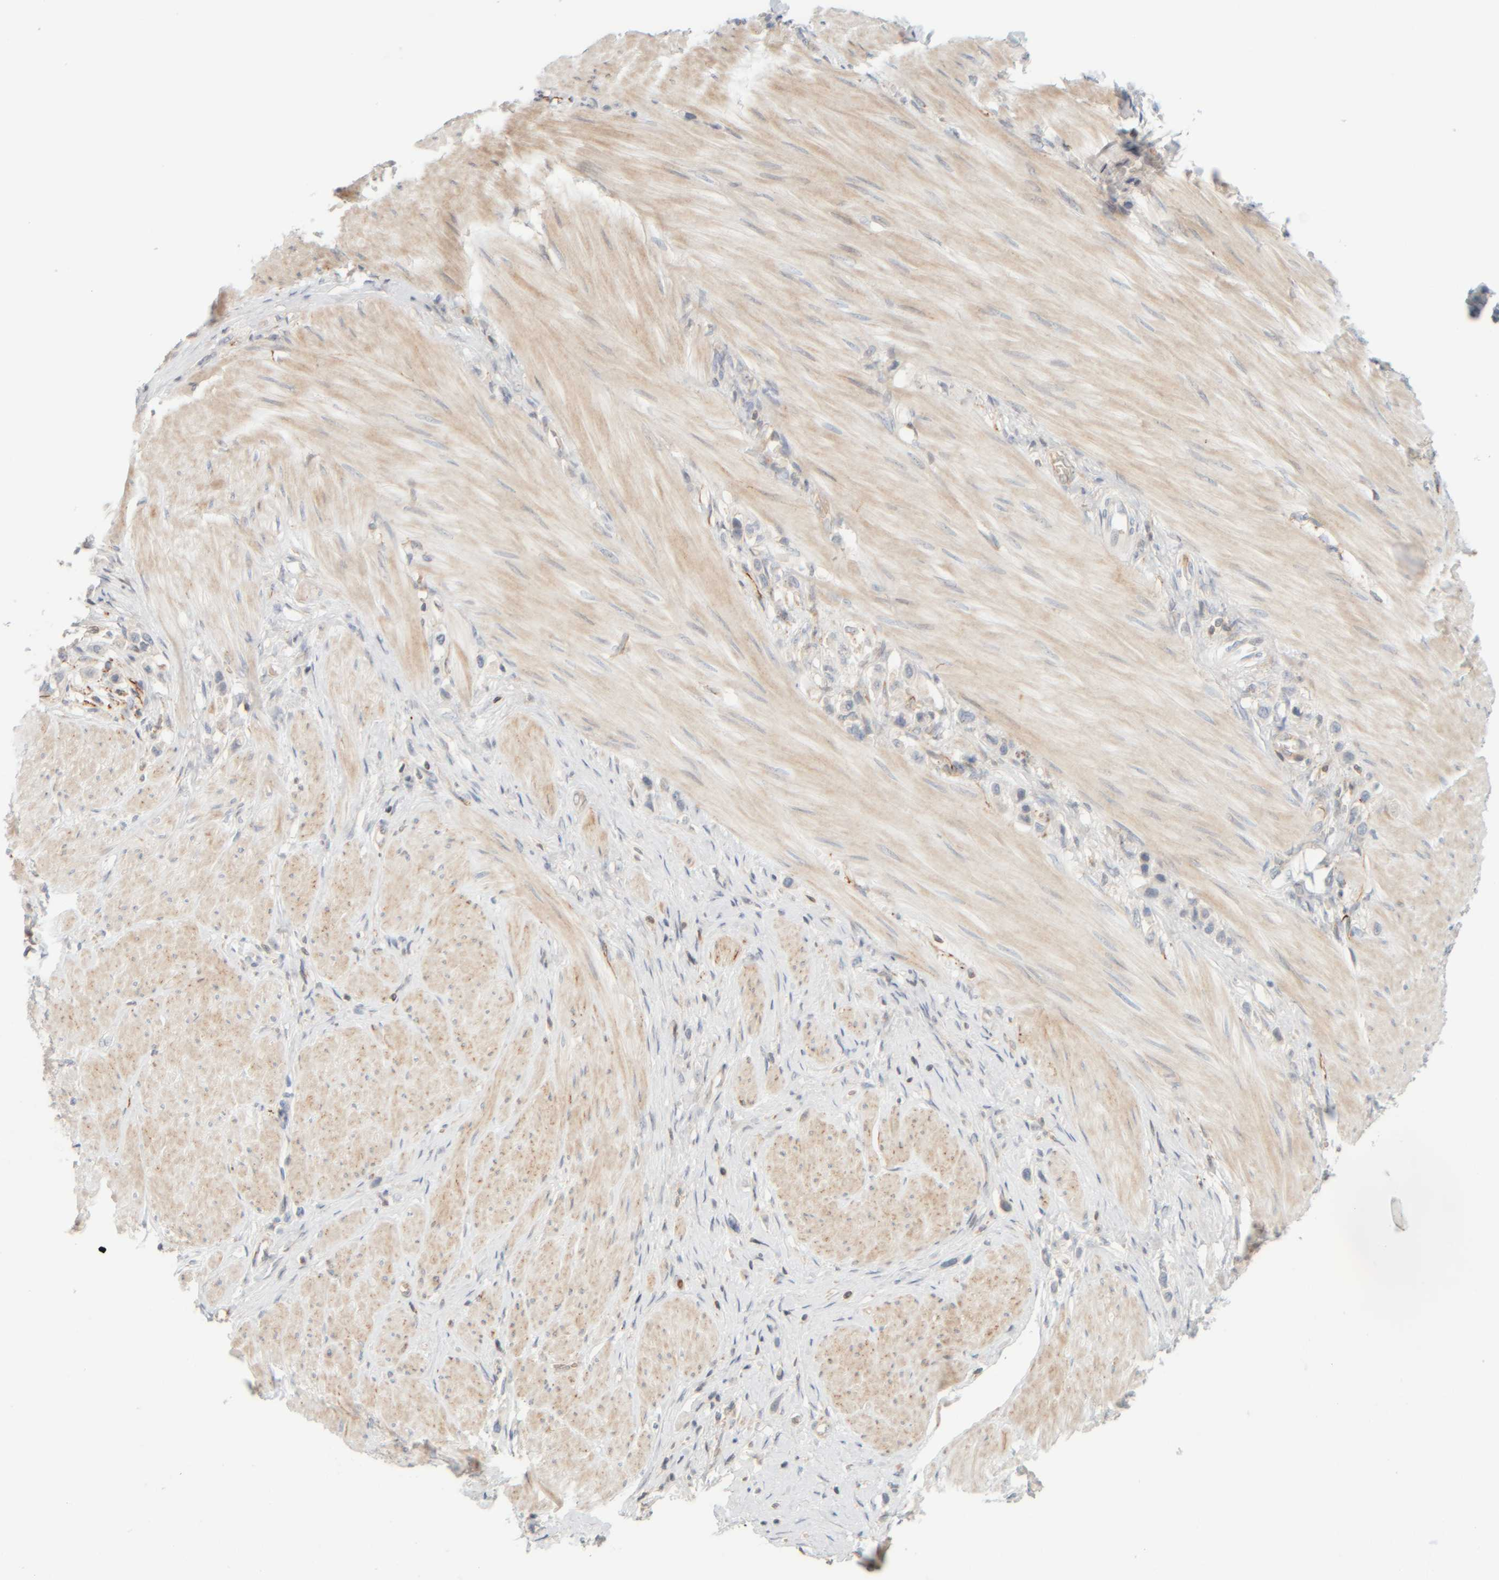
{"staining": {"intensity": "negative", "quantity": "none", "location": "none"}, "tissue": "stomach cancer", "cell_type": "Tumor cells", "image_type": "cancer", "snomed": [{"axis": "morphology", "description": "Adenocarcinoma, NOS"}, {"axis": "topography", "description": "Stomach"}], "caption": "Immunohistochemical staining of stomach cancer (adenocarcinoma) shows no significant positivity in tumor cells.", "gene": "PTGES3L-AARSD1", "patient": {"sex": "female", "age": 65}}